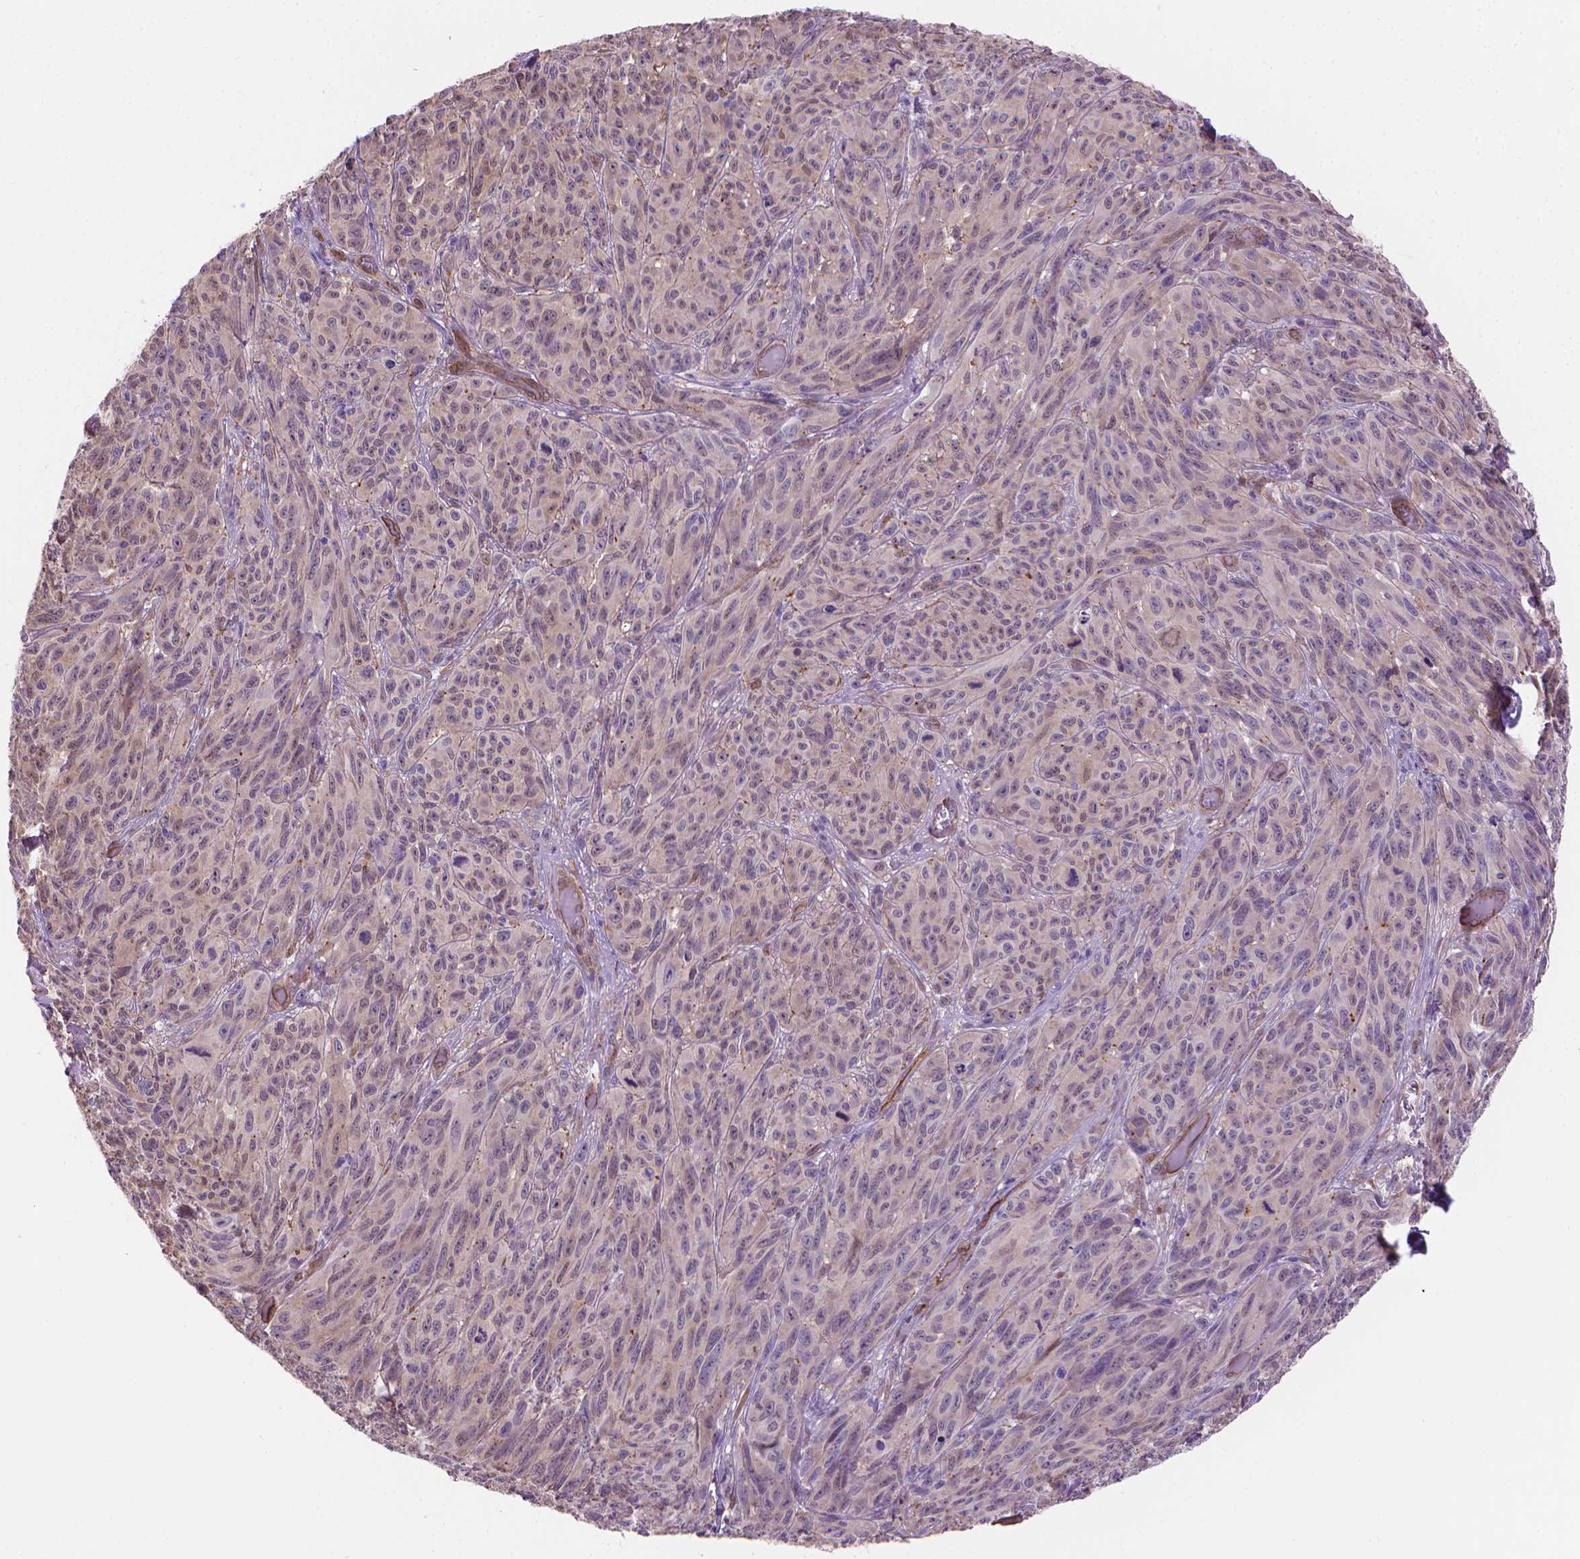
{"staining": {"intensity": "weak", "quantity": "25%-75%", "location": "nuclear"}, "tissue": "melanoma", "cell_type": "Tumor cells", "image_type": "cancer", "snomed": [{"axis": "morphology", "description": "Malignant melanoma, NOS"}, {"axis": "topography", "description": "Vulva, labia, clitoris and Bartholin´s gland, NO"}], "caption": "A photomicrograph of malignant melanoma stained for a protein shows weak nuclear brown staining in tumor cells.", "gene": "CLIC4", "patient": {"sex": "female", "age": 75}}